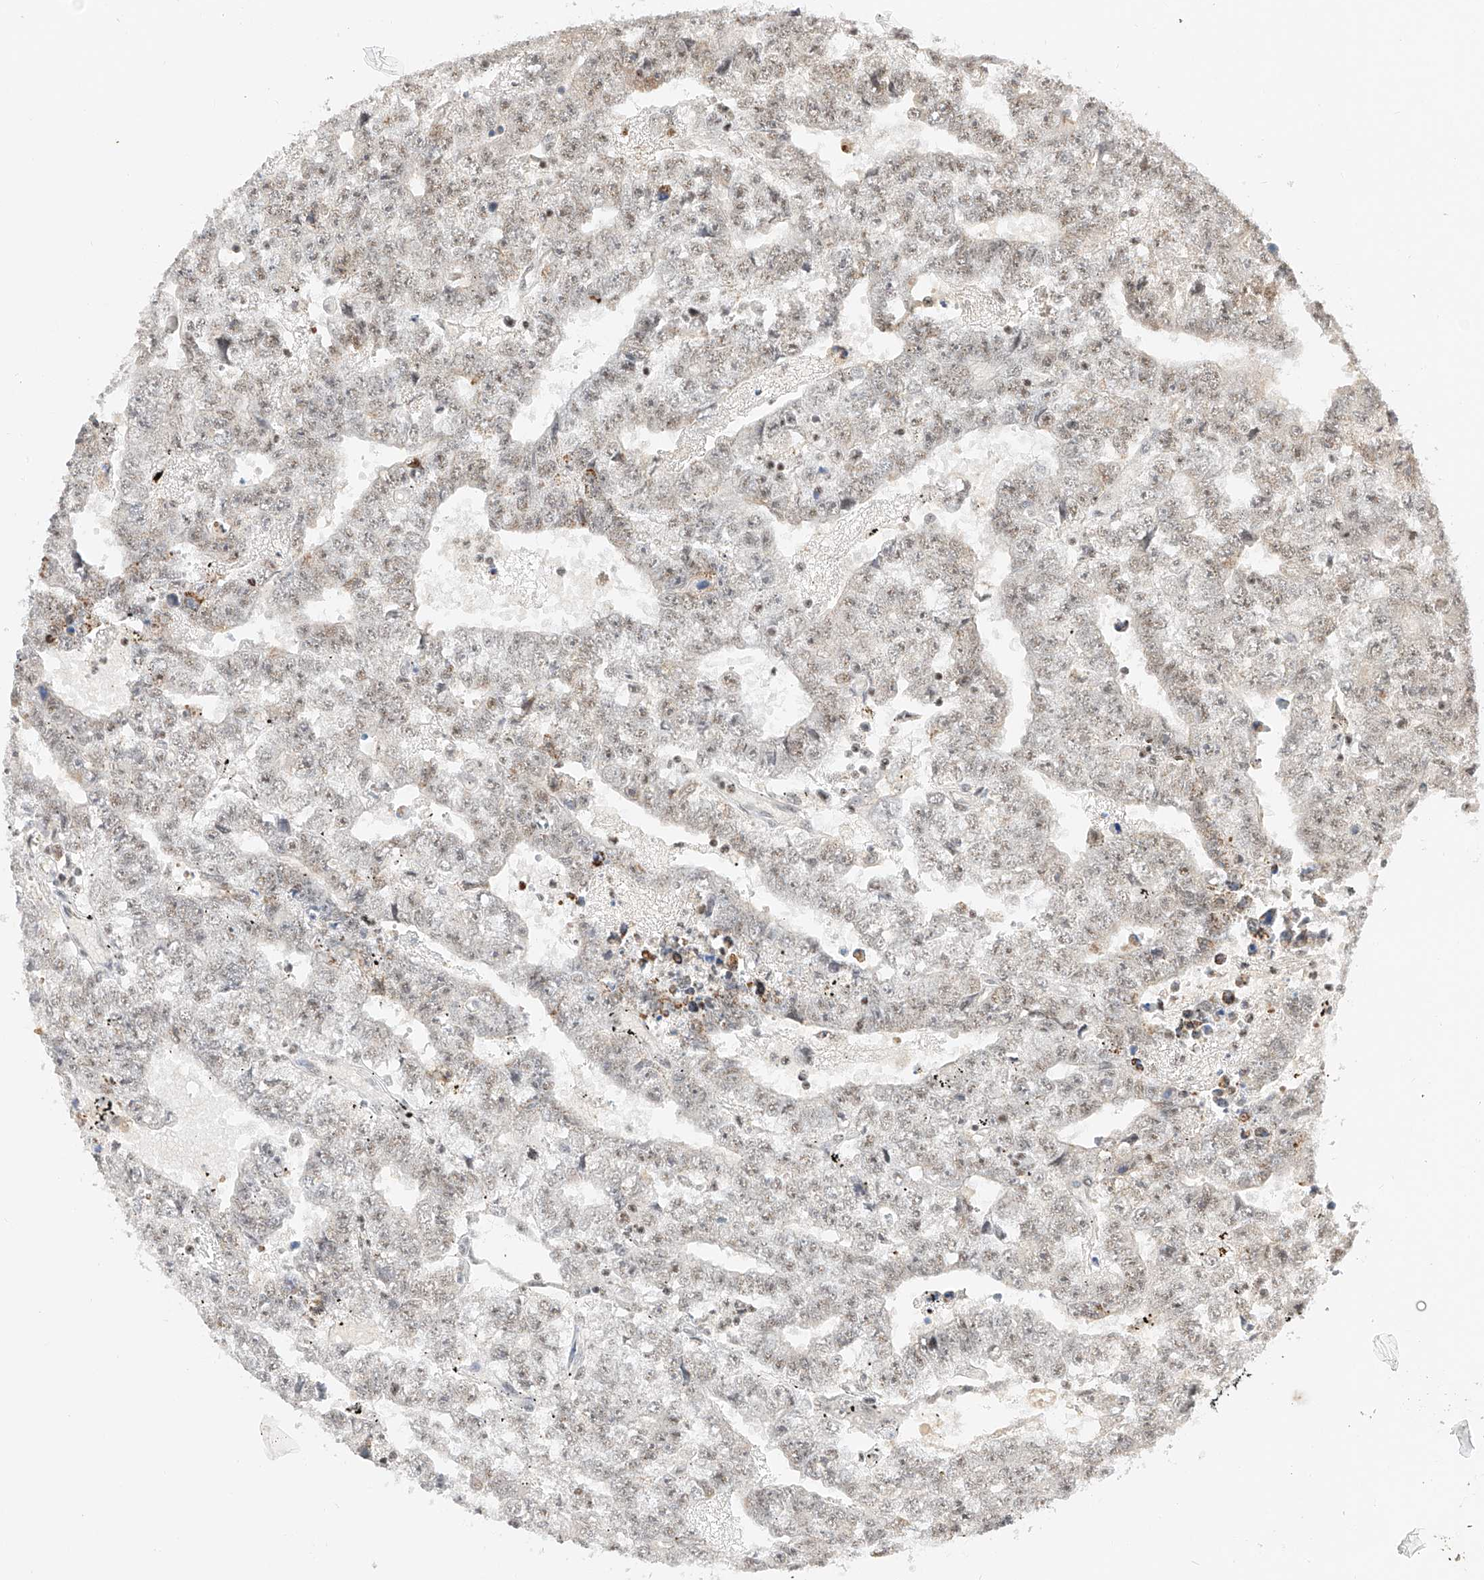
{"staining": {"intensity": "weak", "quantity": "<25%", "location": "nuclear"}, "tissue": "testis cancer", "cell_type": "Tumor cells", "image_type": "cancer", "snomed": [{"axis": "morphology", "description": "Carcinoma, Embryonal, NOS"}, {"axis": "topography", "description": "Testis"}], "caption": "High magnification brightfield microscopy of embryonal carcinoma (testis) stained with DAB (brown) and counterstained with hematoxylin (blue): tumor cells show no significant staining.", "gene": "NRF1", "patient": {"sex": "male", "age": 25}}